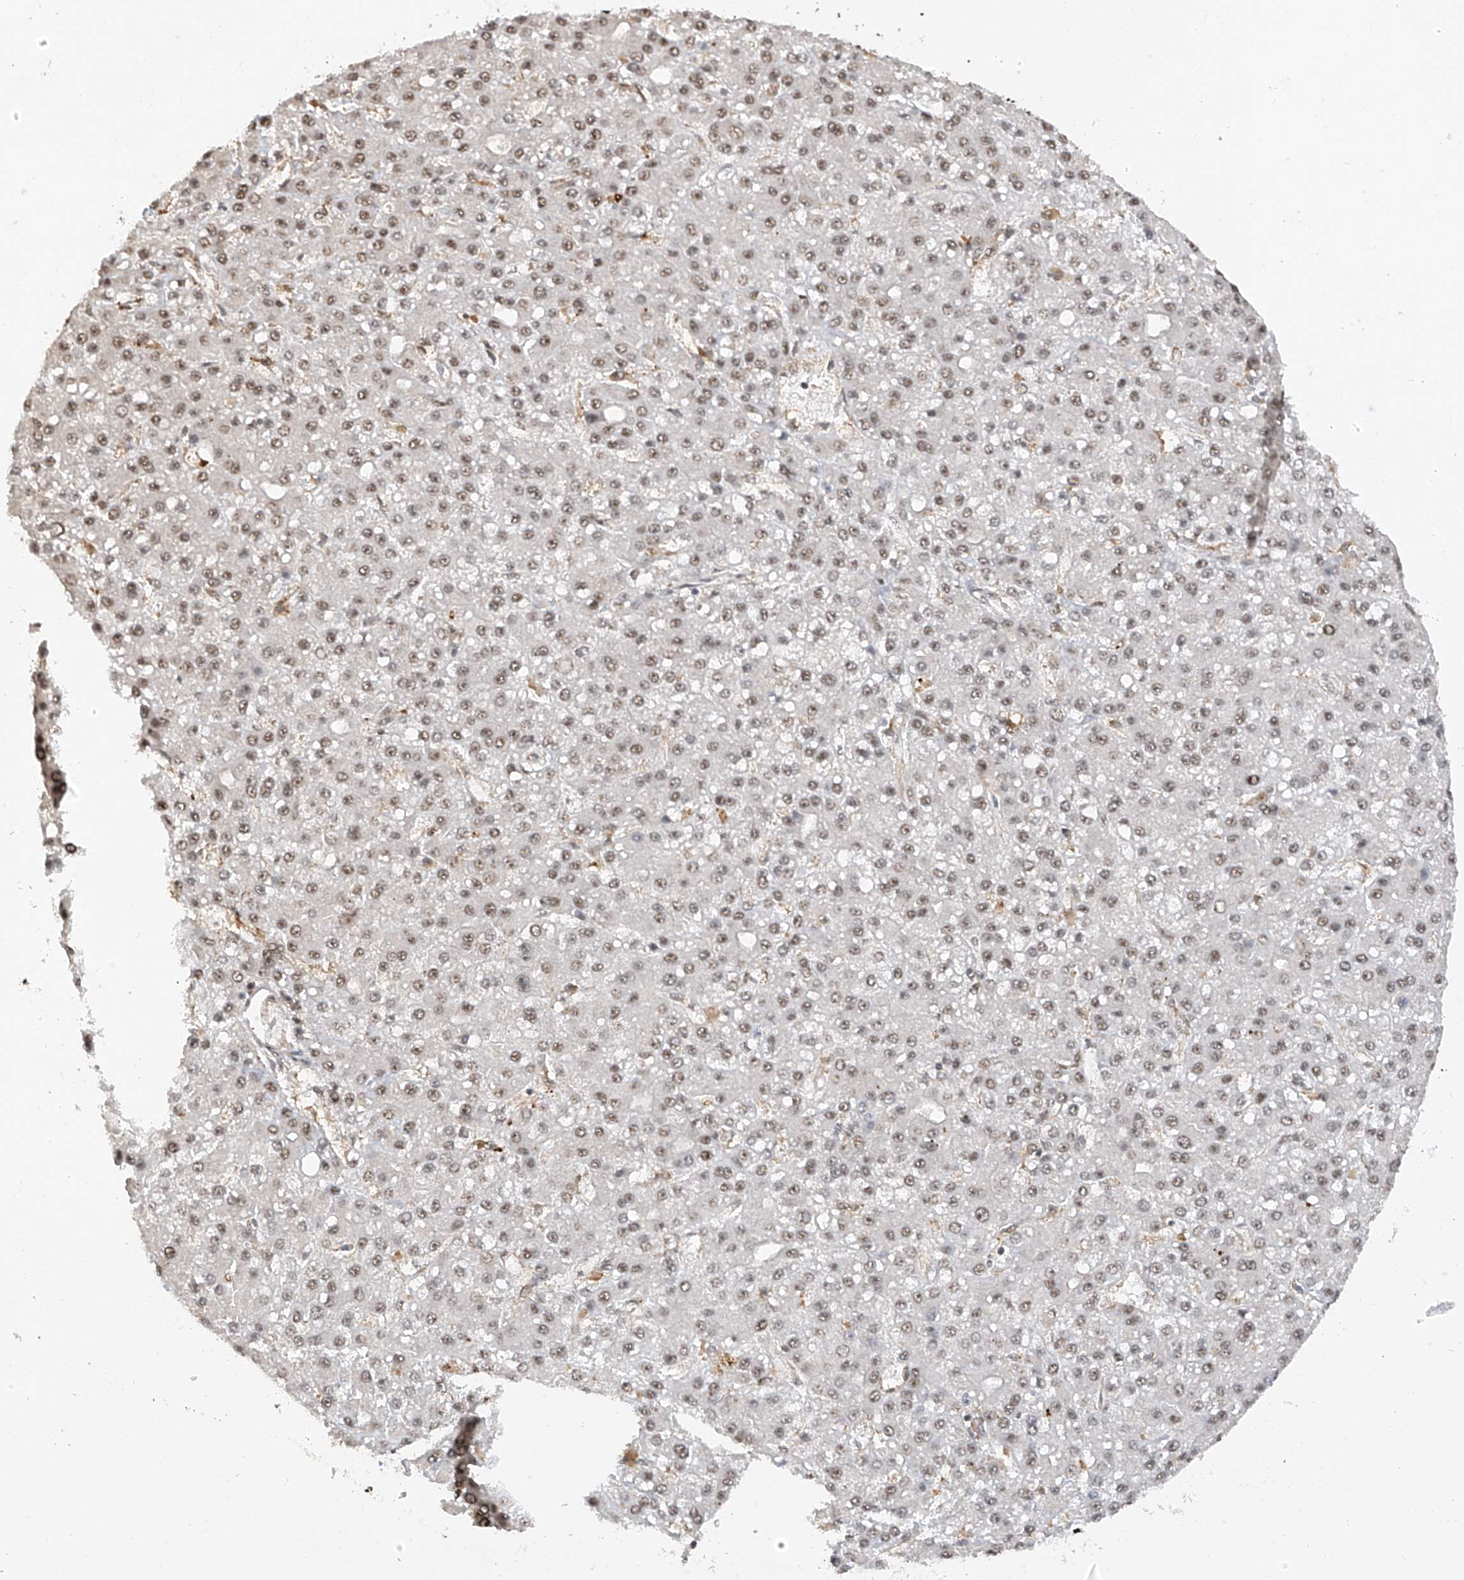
{"staining": {"intensity": "weak", "quantity": ">75%", "location": "nuclear"}, "tissue": "liver cancer", "cell_type": "Tumor cells", "image_type": "cancer", "snomed": [{"axis": "morphology", "description": "Carcinoma, Hepatocellular, NOS"}, {"axis": "topography", "description": "Liver"}], "caption": "Brown immunohistochemical staining in liver hepatocellular carcinoma demonstrates weak nuclear positivity in approximately >75% of tumor cells. (DAB (3,3'-diaminobenzidine) IHC with brightfield microscopy, high magnification).", "gene": "C1orf131", "patient": {"sex": "male", "age": 67}}